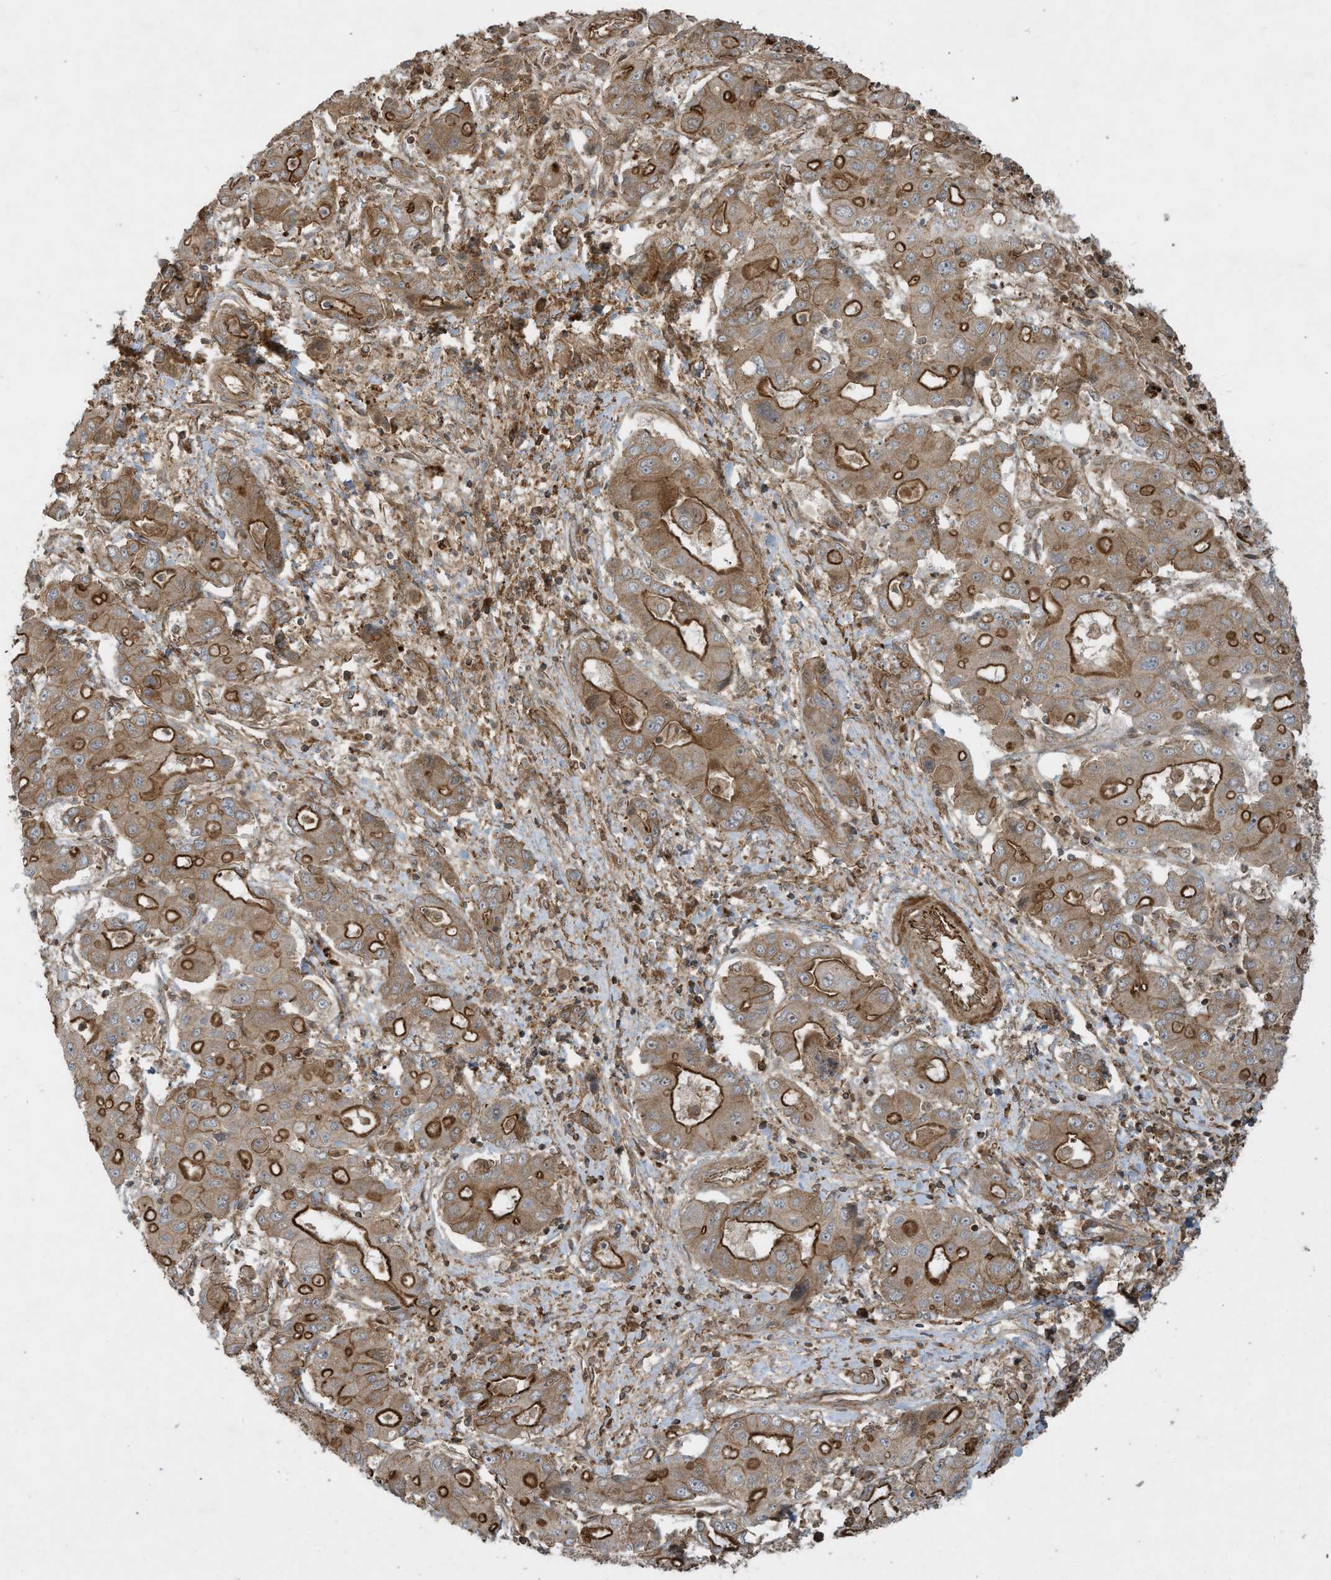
{"staining": {"intensity": "moderate", "quantity": ">75%", "location": "cytoplasmic/membranous"}, "tissue": "liver cancer", "cell_type": "Tumor cells", "image_type": "cancer", "snomed": [{"axis": "morphology", "description": "Cholangiocarcinoma"}, {"axis": "topography", "description": "Liver"}], "caption": "Liver cancer was stained to show a protein in brown. There is medium levels of moderate cytoplasmic/membranous expression in approximately >75% of tumor cells.", "gene": "DDIT4", "patient": {"sex": "male", "age": 67}}